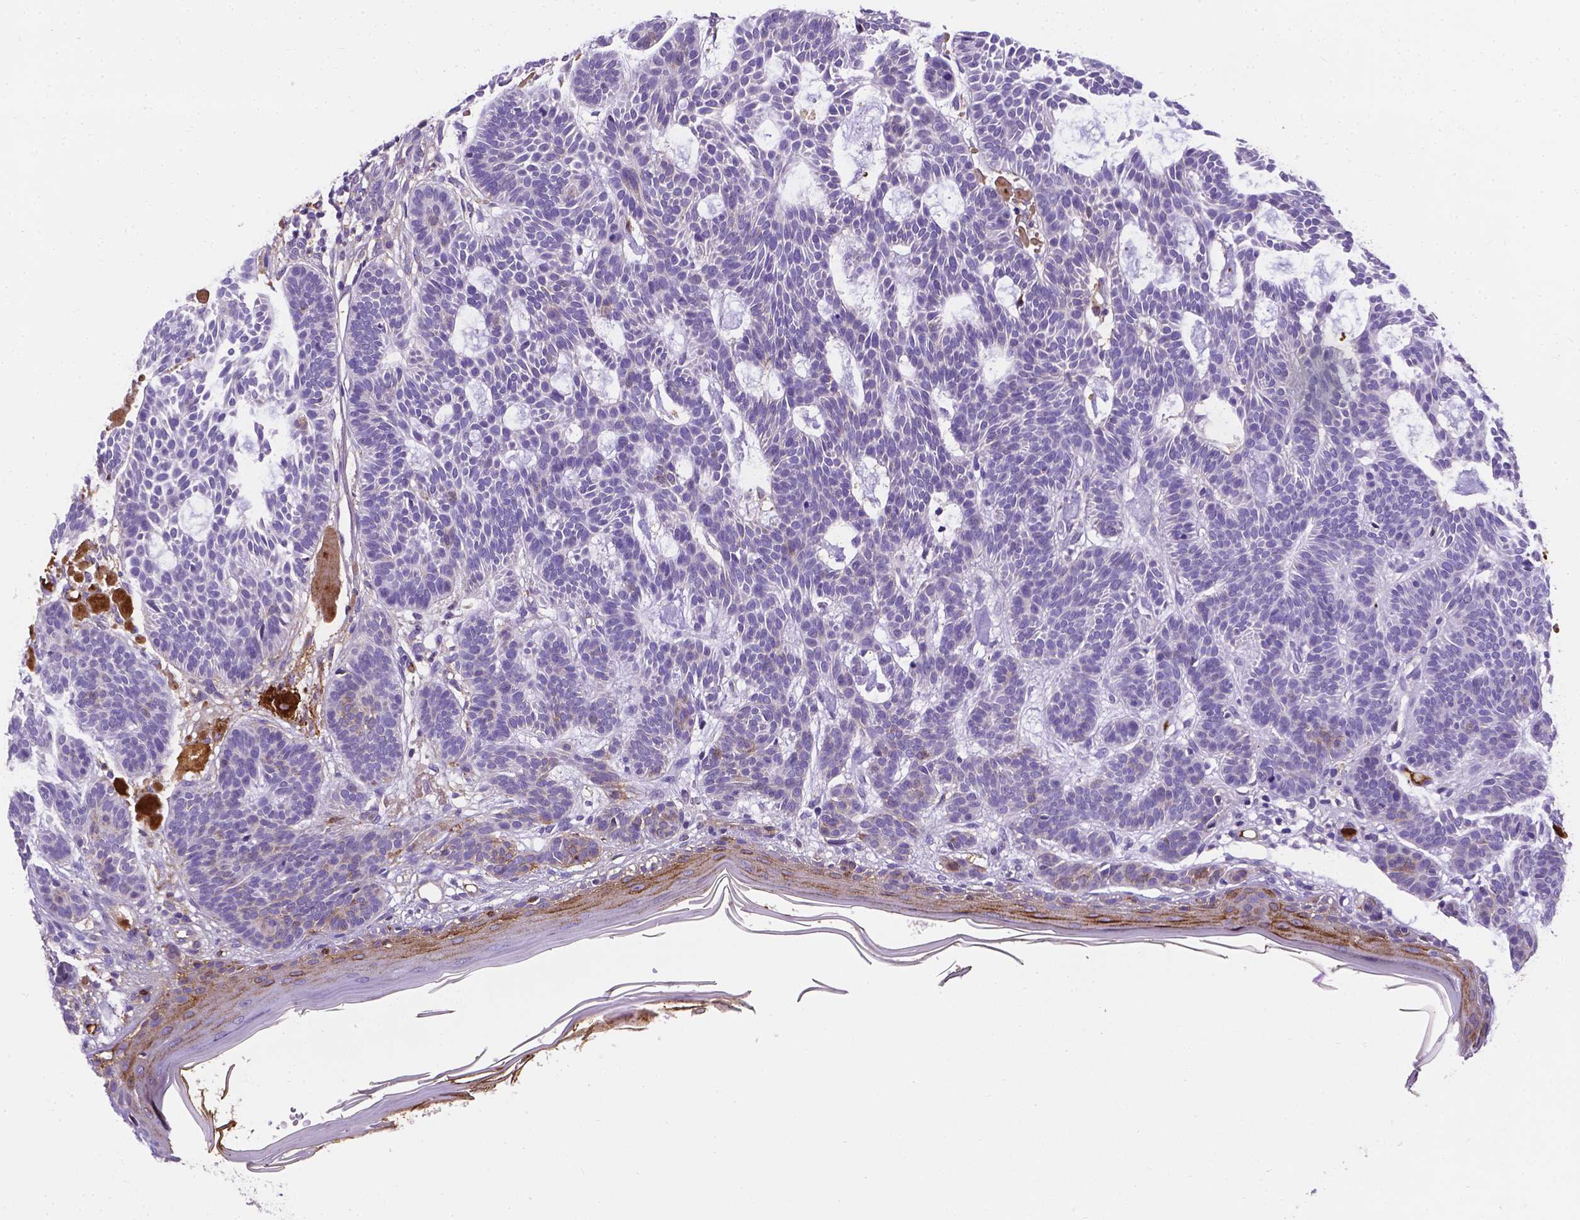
{"staining": {"intensity": "negative", "quantity": "none", "location": "none"}, "tissue": "skin cancer", "cell_type": "Tumor cells", "image_type": "cancer", "snomed": [{"axis": "morphology", "description": "Basal cell carcinoma"}, {"axis": "topography", "description": "Skin"}], "caption": "An immunohistochemistry micrograph of basal cell carcinoma (skin) is shown. There is no staining in tumor cells of basal cell carcinoma (skin).", "gene": "APOE", "patient": {"sex": "male", "age": 85}}